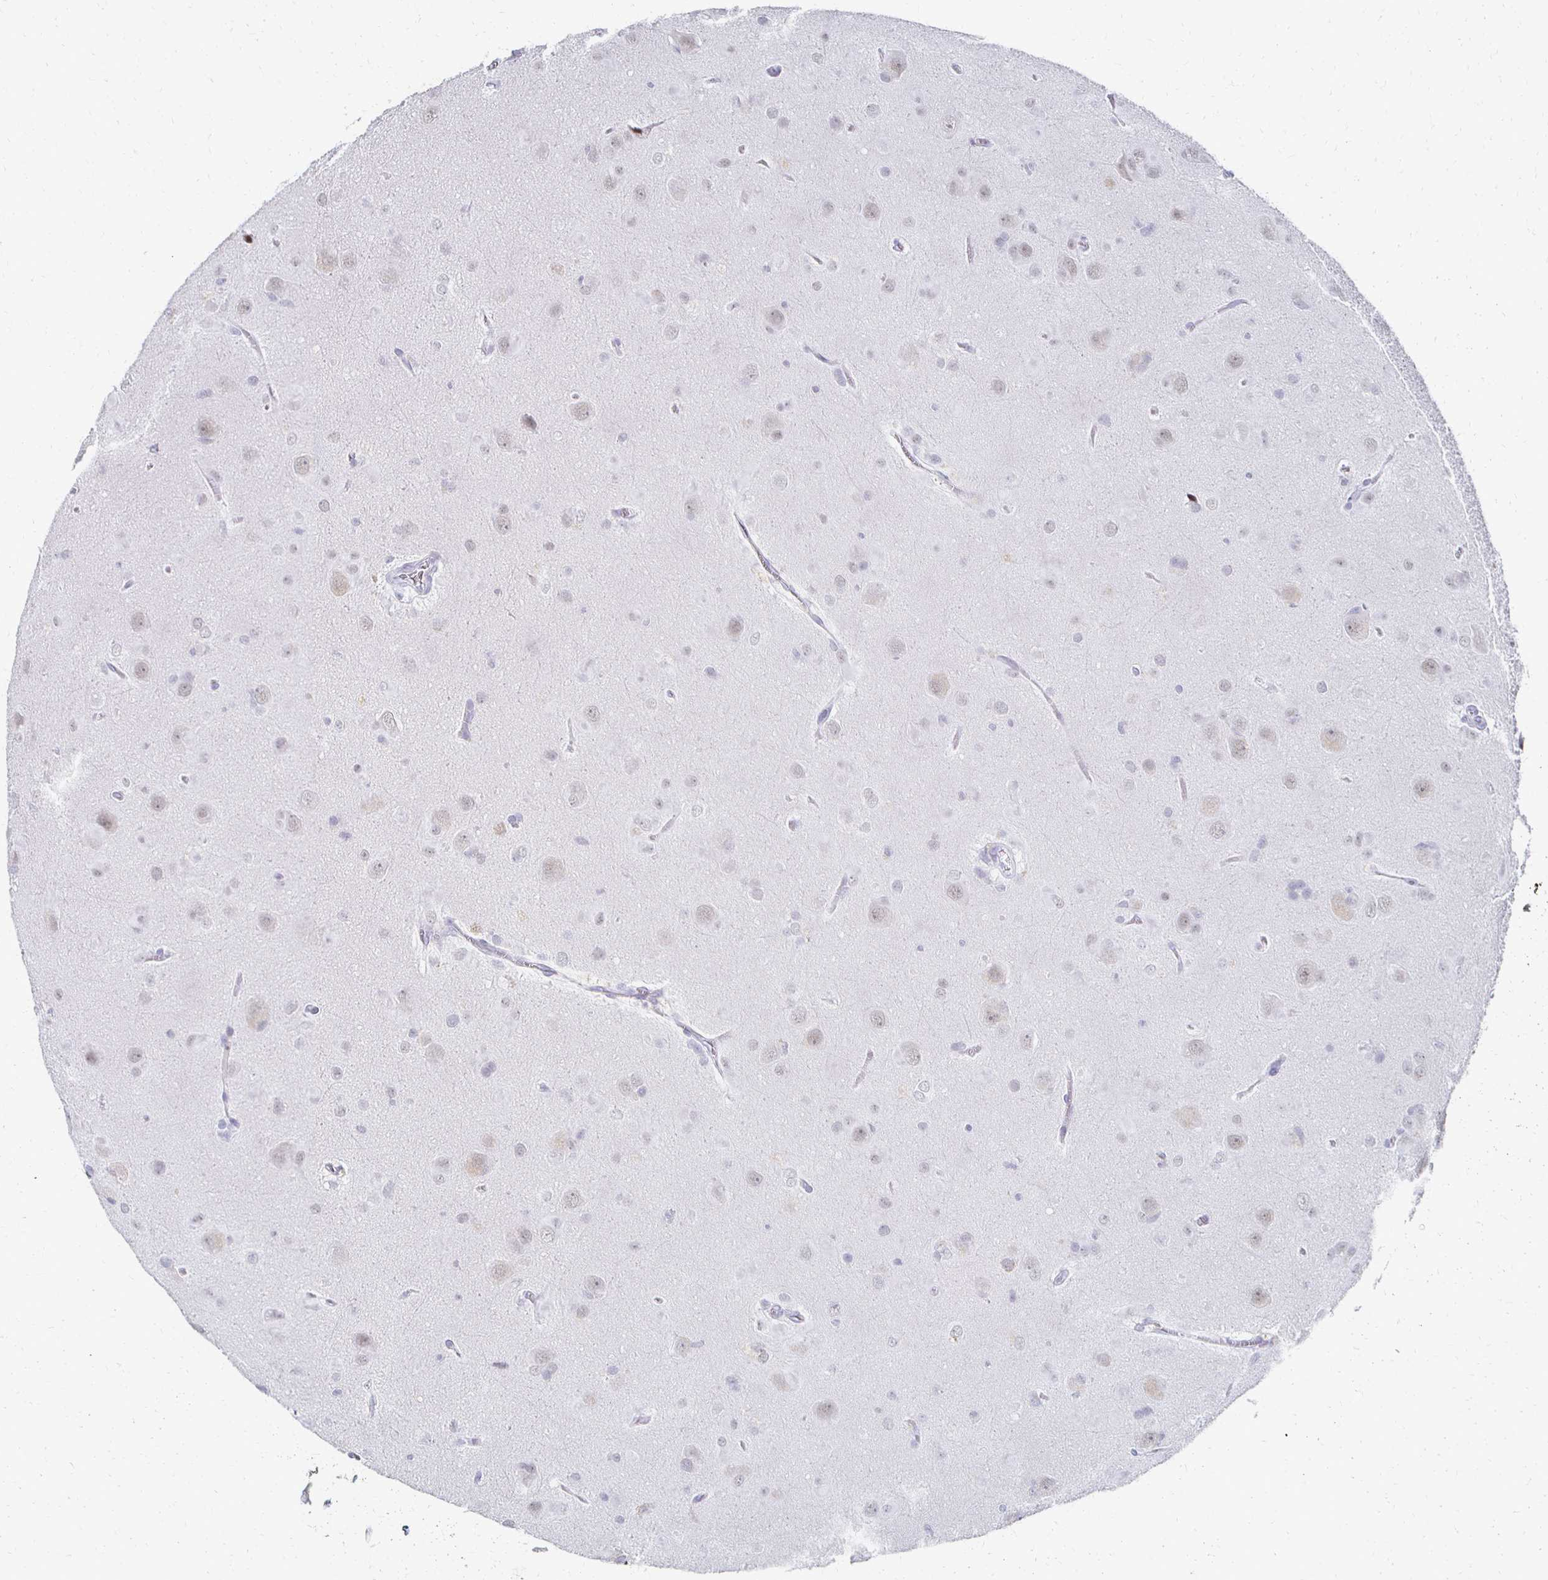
{"staining": {"intensity": "weak", "quantity": "<25%", "location": "nuclear"}, "tissue": "glioma", "cell_type": "Tumor cells", "image_type": "cancer", "snomed": [{"axis": "morphology", "description": "Glioma, malignant, Low grade"}, {"axis": "topography", "description": "Brain"}], "caption": "The image exhibits no staining of tumor cells in malignant glioma (low-grade).", "gene": "CXCR2", "patient": {"sex": "male", "age": 58}}